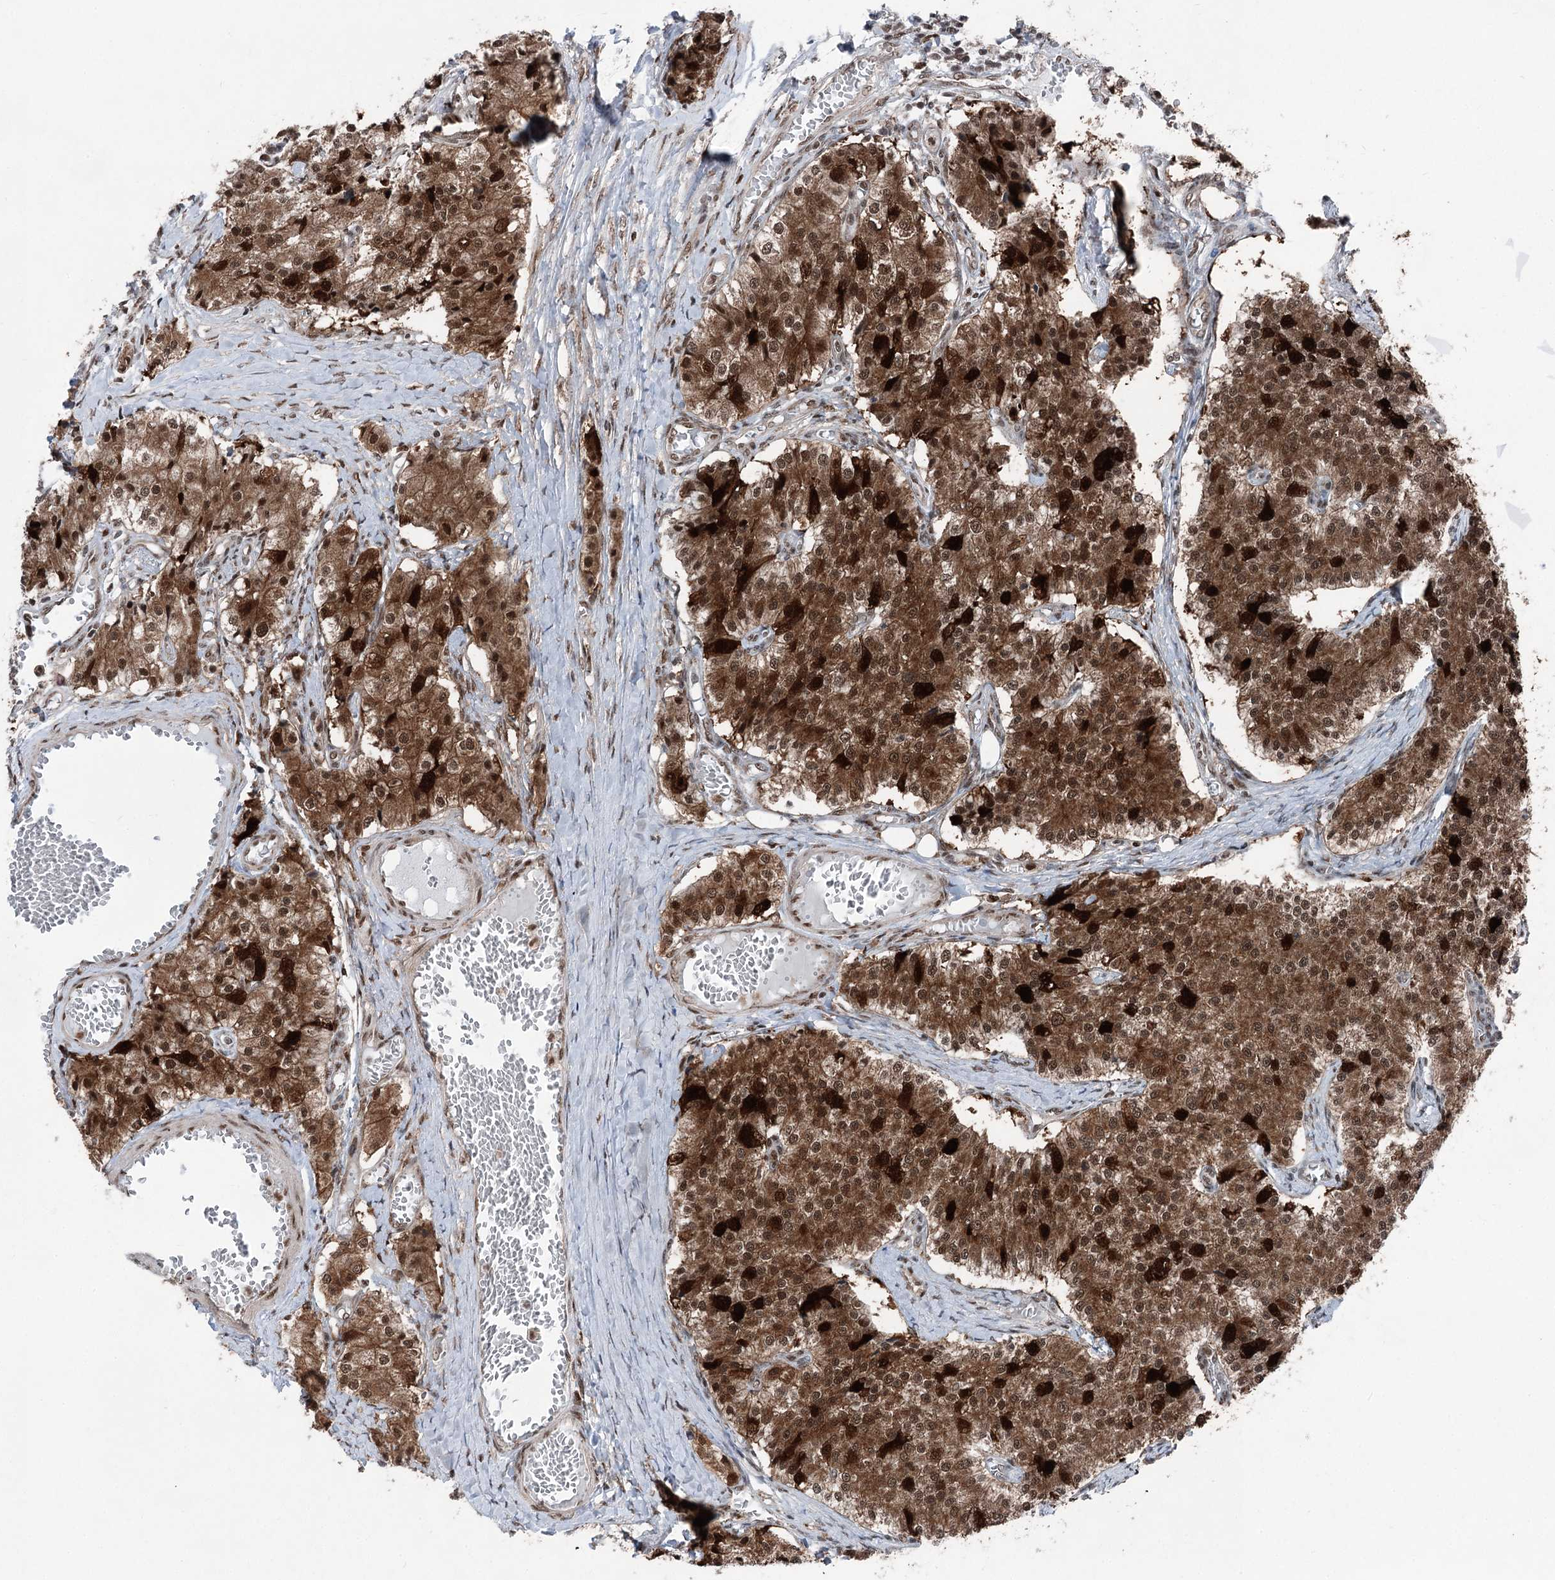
{"staining": {"intensity": "moderate", "quantity": ">75%", "location": "cytoplasmic/membranous,nuclear"}, "tissue": "carcinoid", "cell_type": "Tumor cells", "image_type": "cancer", "snomed": [{"axis": "morphology", "description": "Carcinoid, malignant, NOS"}, {"axis": "topography", "description": "Colon"}], "caption": "Carcinoid (malignant) stained with immunohistochemistry exhibits moderate cytoplasmic/membranous and nuclear expression in approximately >75% of tumor cells.", "gene": "ZCCHC8", "patient": {"sex": "female", "age": 52}}